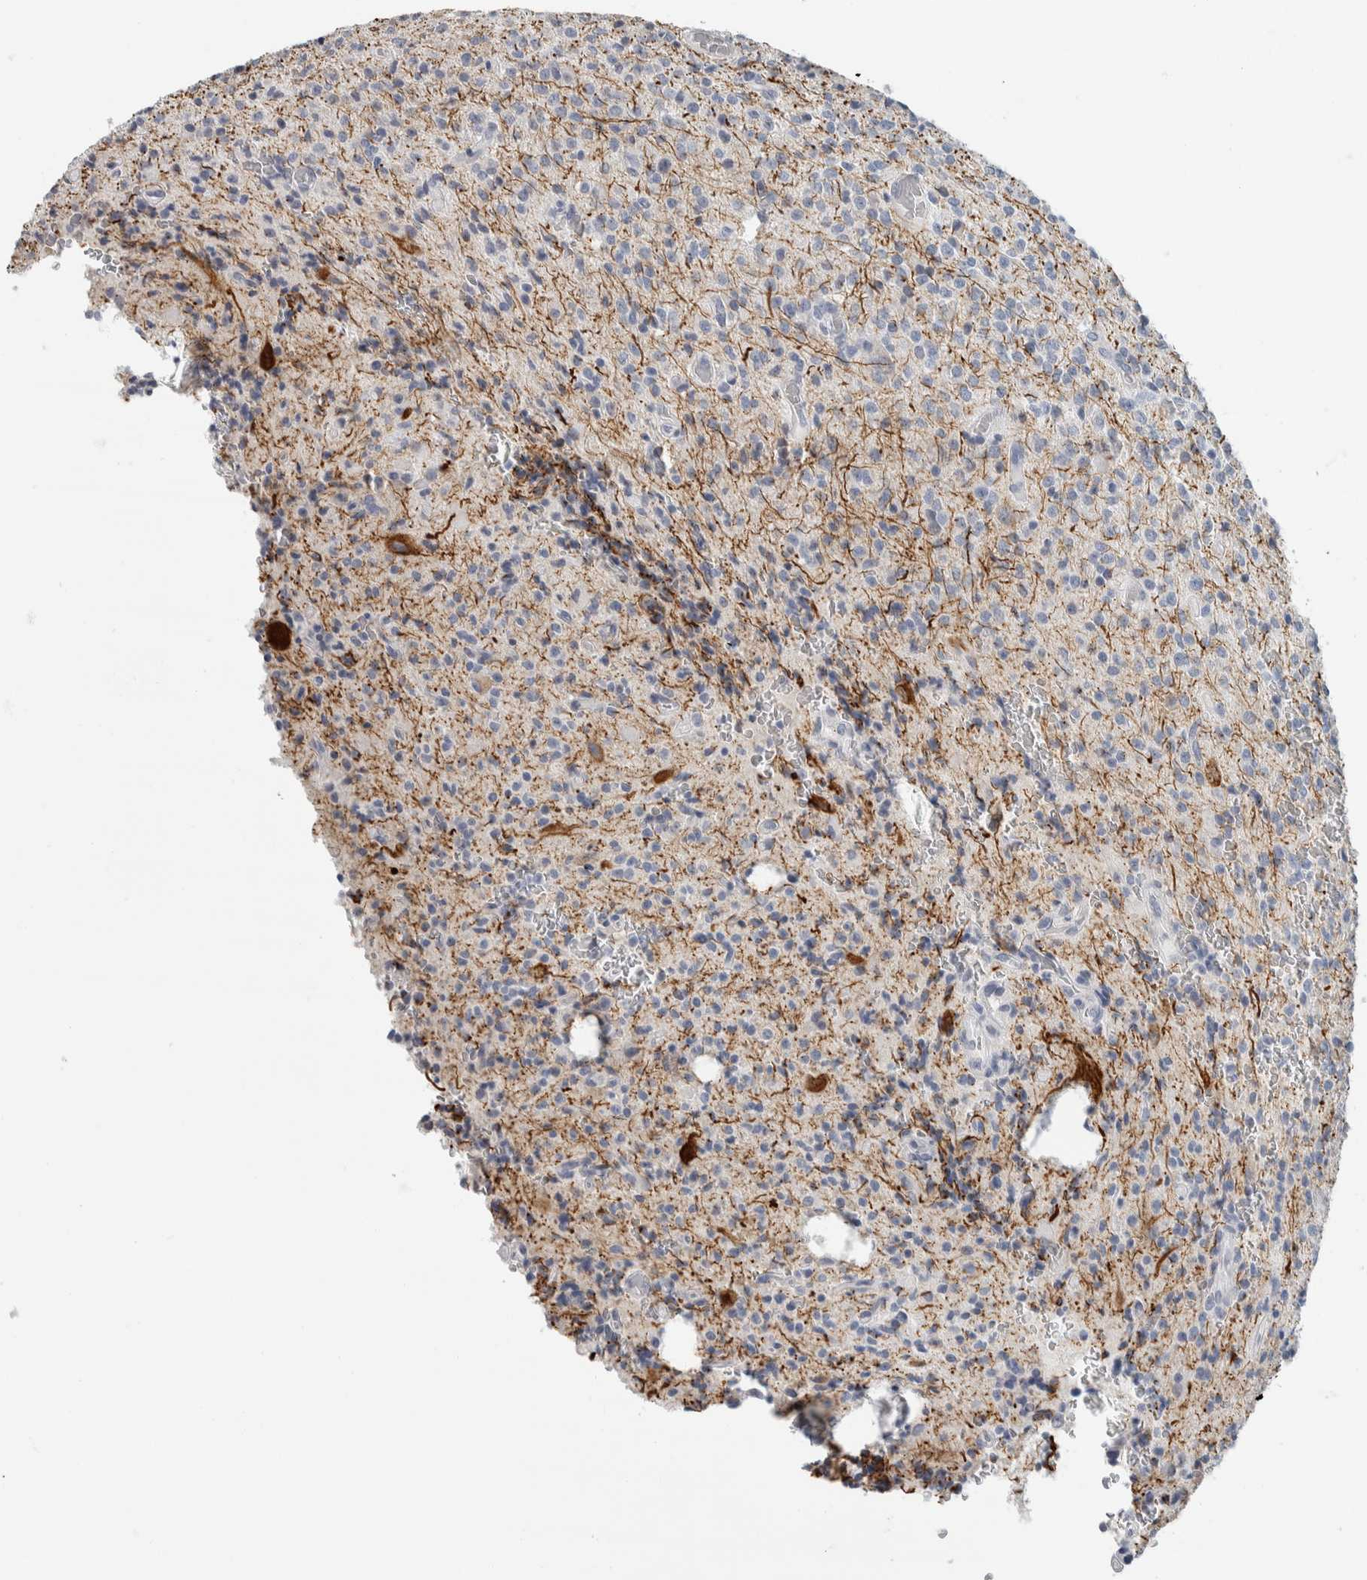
{"staining": {"intensity": "negative", "quantity": "none", "location": "none"}, "tissue": "glioma", "cell_type": "Tumor cells", "image_type": "cancer", "snomed": [{"axis": "morphology", "description": "Glioma, malignant, High grade"}, {"axis": "topography", "description": "Brain"}], "caption": "An immunohistochemistry (IHC) histopathology image of glioma is shown. There is no staining in tumor cells of glioma.", "gene": "NEFM", "patient": {"sex": "male", "age": 34}}